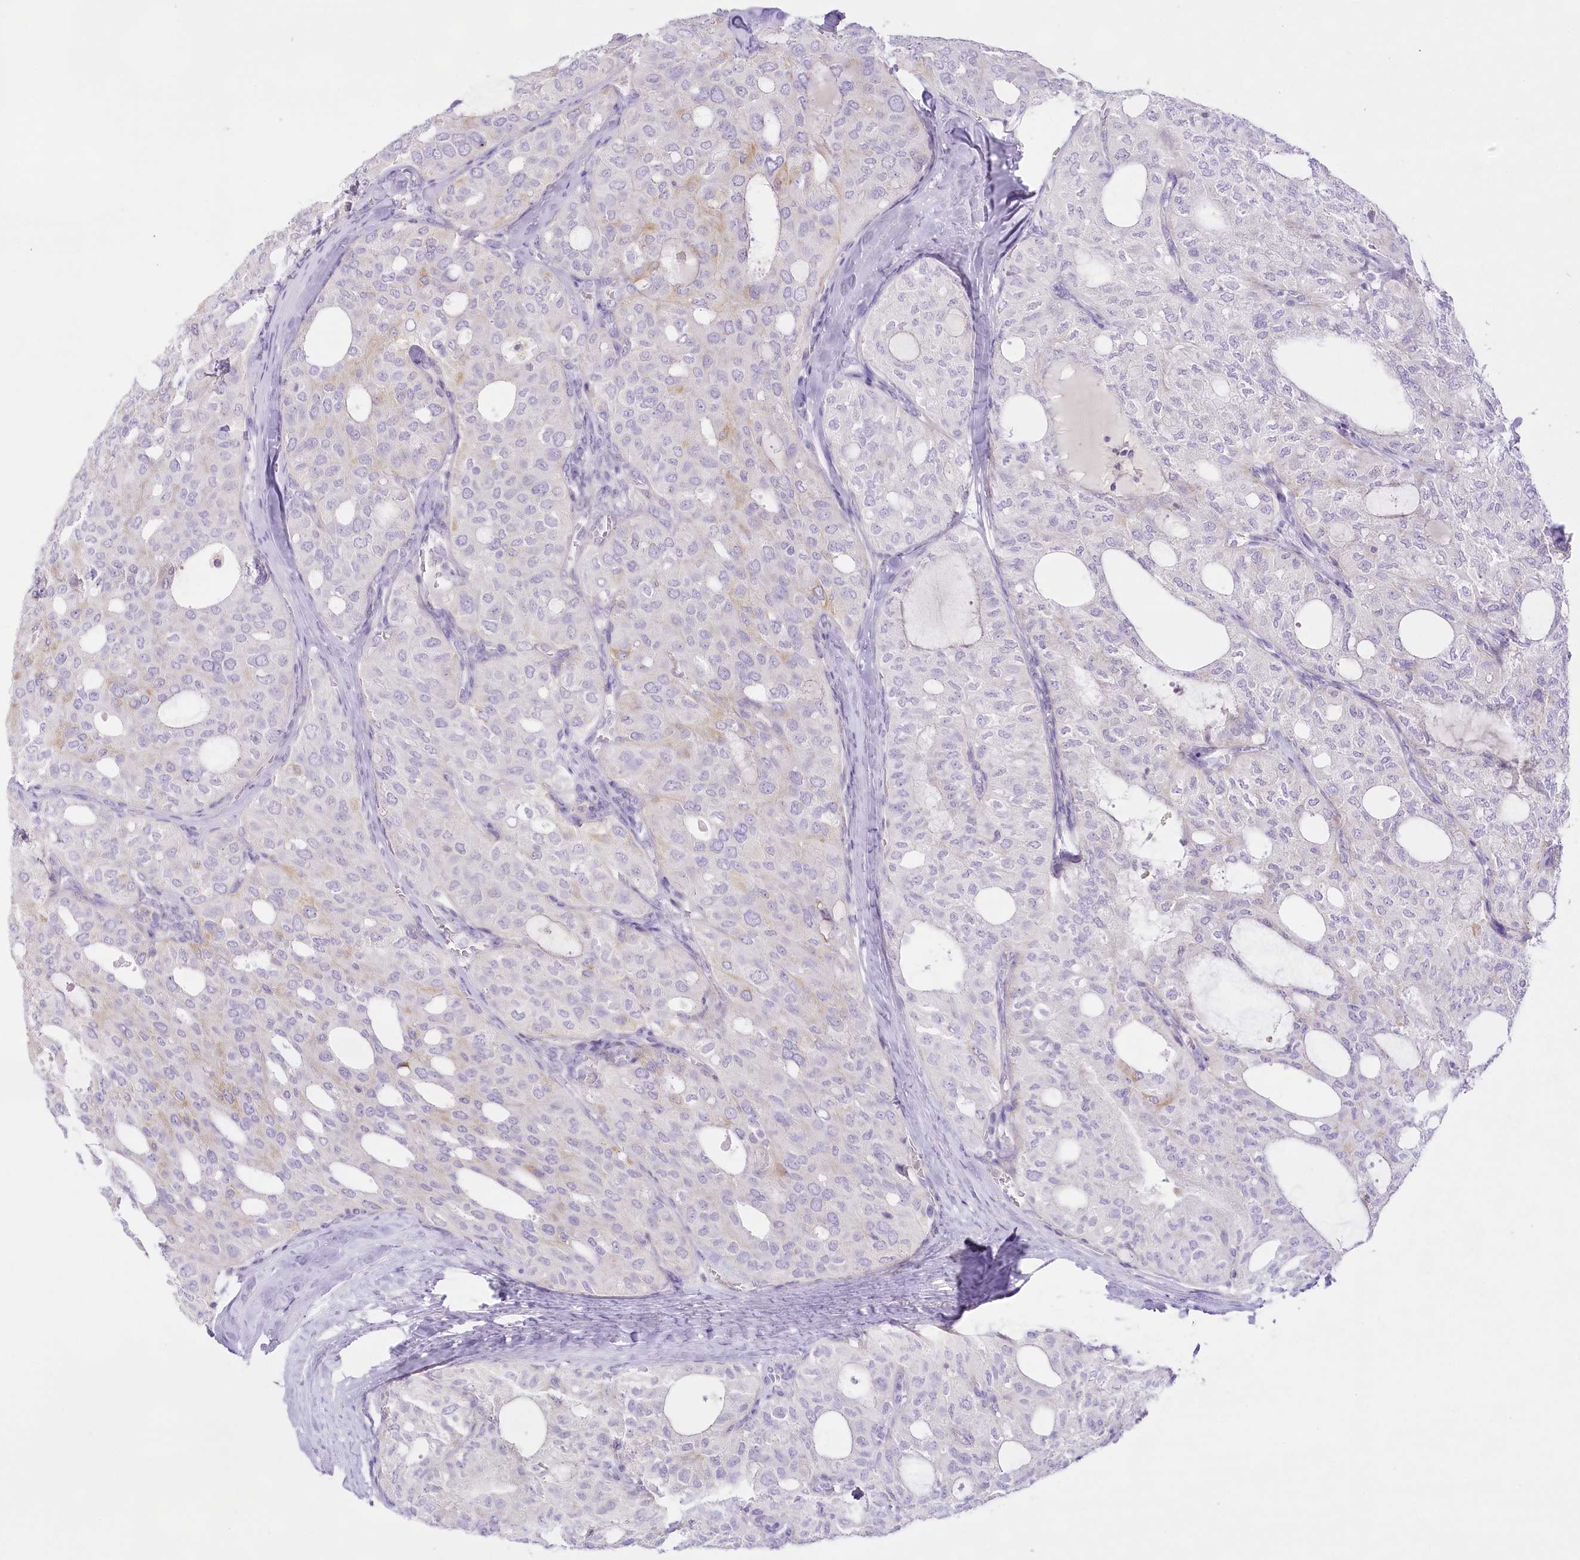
{"staining": {"intensity": "negative", "quantity": "none", "location": "none"}, "tissue": "thyroid cancer", "cell_type": "Tumor cells", "image_type": "cancer", "snomed": [{"axis": "morphology", "description": "Follicular adenoma carcinoma, NOS"}, {"axis": "topography", "description": "Thyroid gland"}], "caption": "An immunohistochemistry (IHC) histopathology image of thyroid cancer (follicular adenoma carcinoma) is shown. There is no staining in tumor cells of thyroid cancer (follicular adenoma carcinoma).", "gene": "CCDC30", "patient": {"sex": "male", "age": 75}}